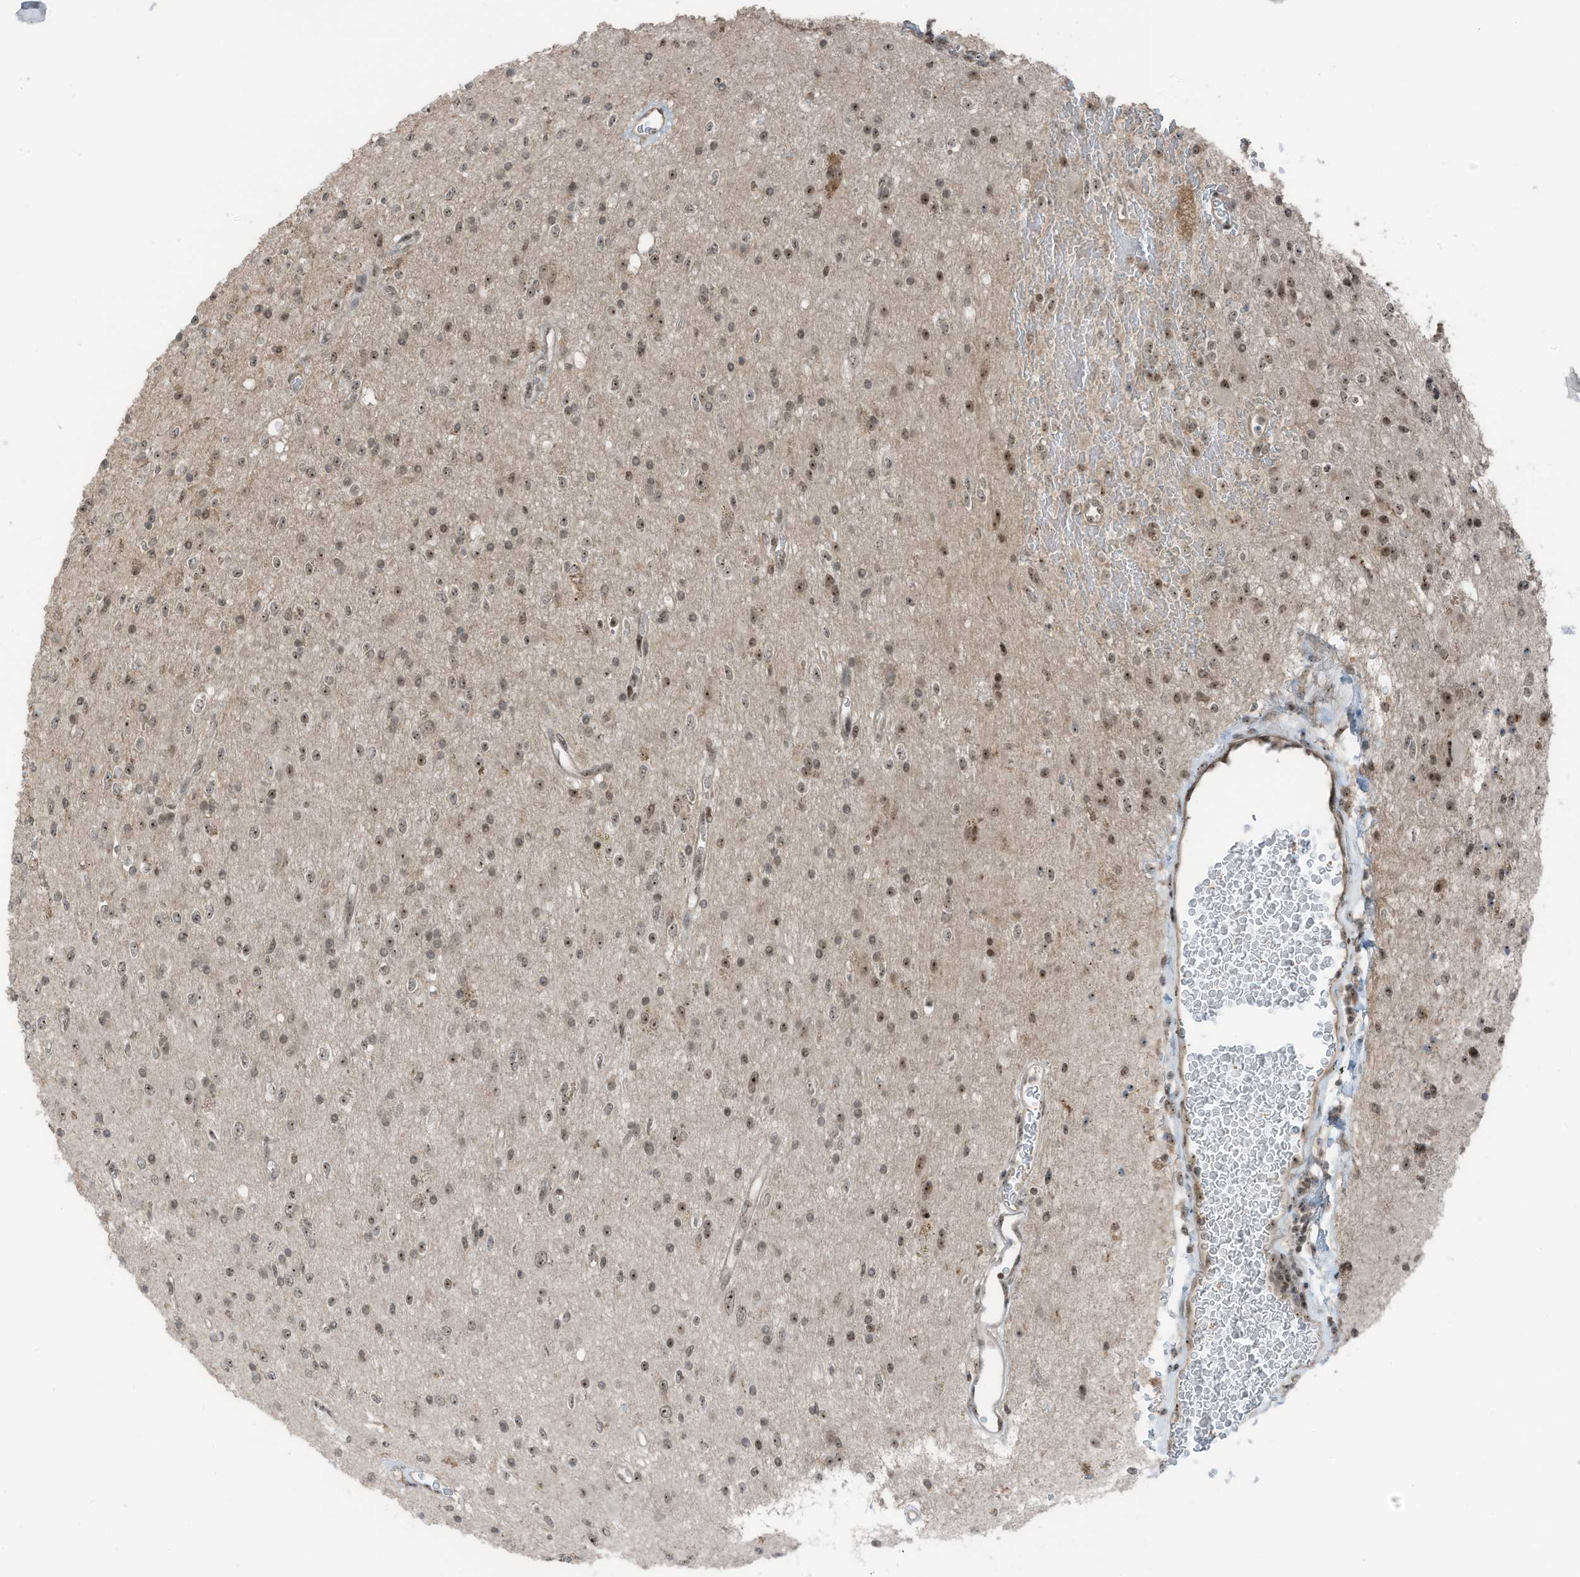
{"staining": {"intensity": "moderate", "quantity": ">75%", "location": "nuclear"}, "tissue": "glioma", "cell_type": "Tumor cells", "image_type": "cancer", "snomed": [{"axis": "morphology", "description": "Glioma, malignant, High grade"}, {"axis": "topography", "description": "Brain"}], "caption": "Protein expression analysis of human malignant glioma (high-grade) reveals moderate nuclear staining in approximately >75% of tumor cells.", "gene": "UTP3", "patient": {"sex": "male", "age": 34}}